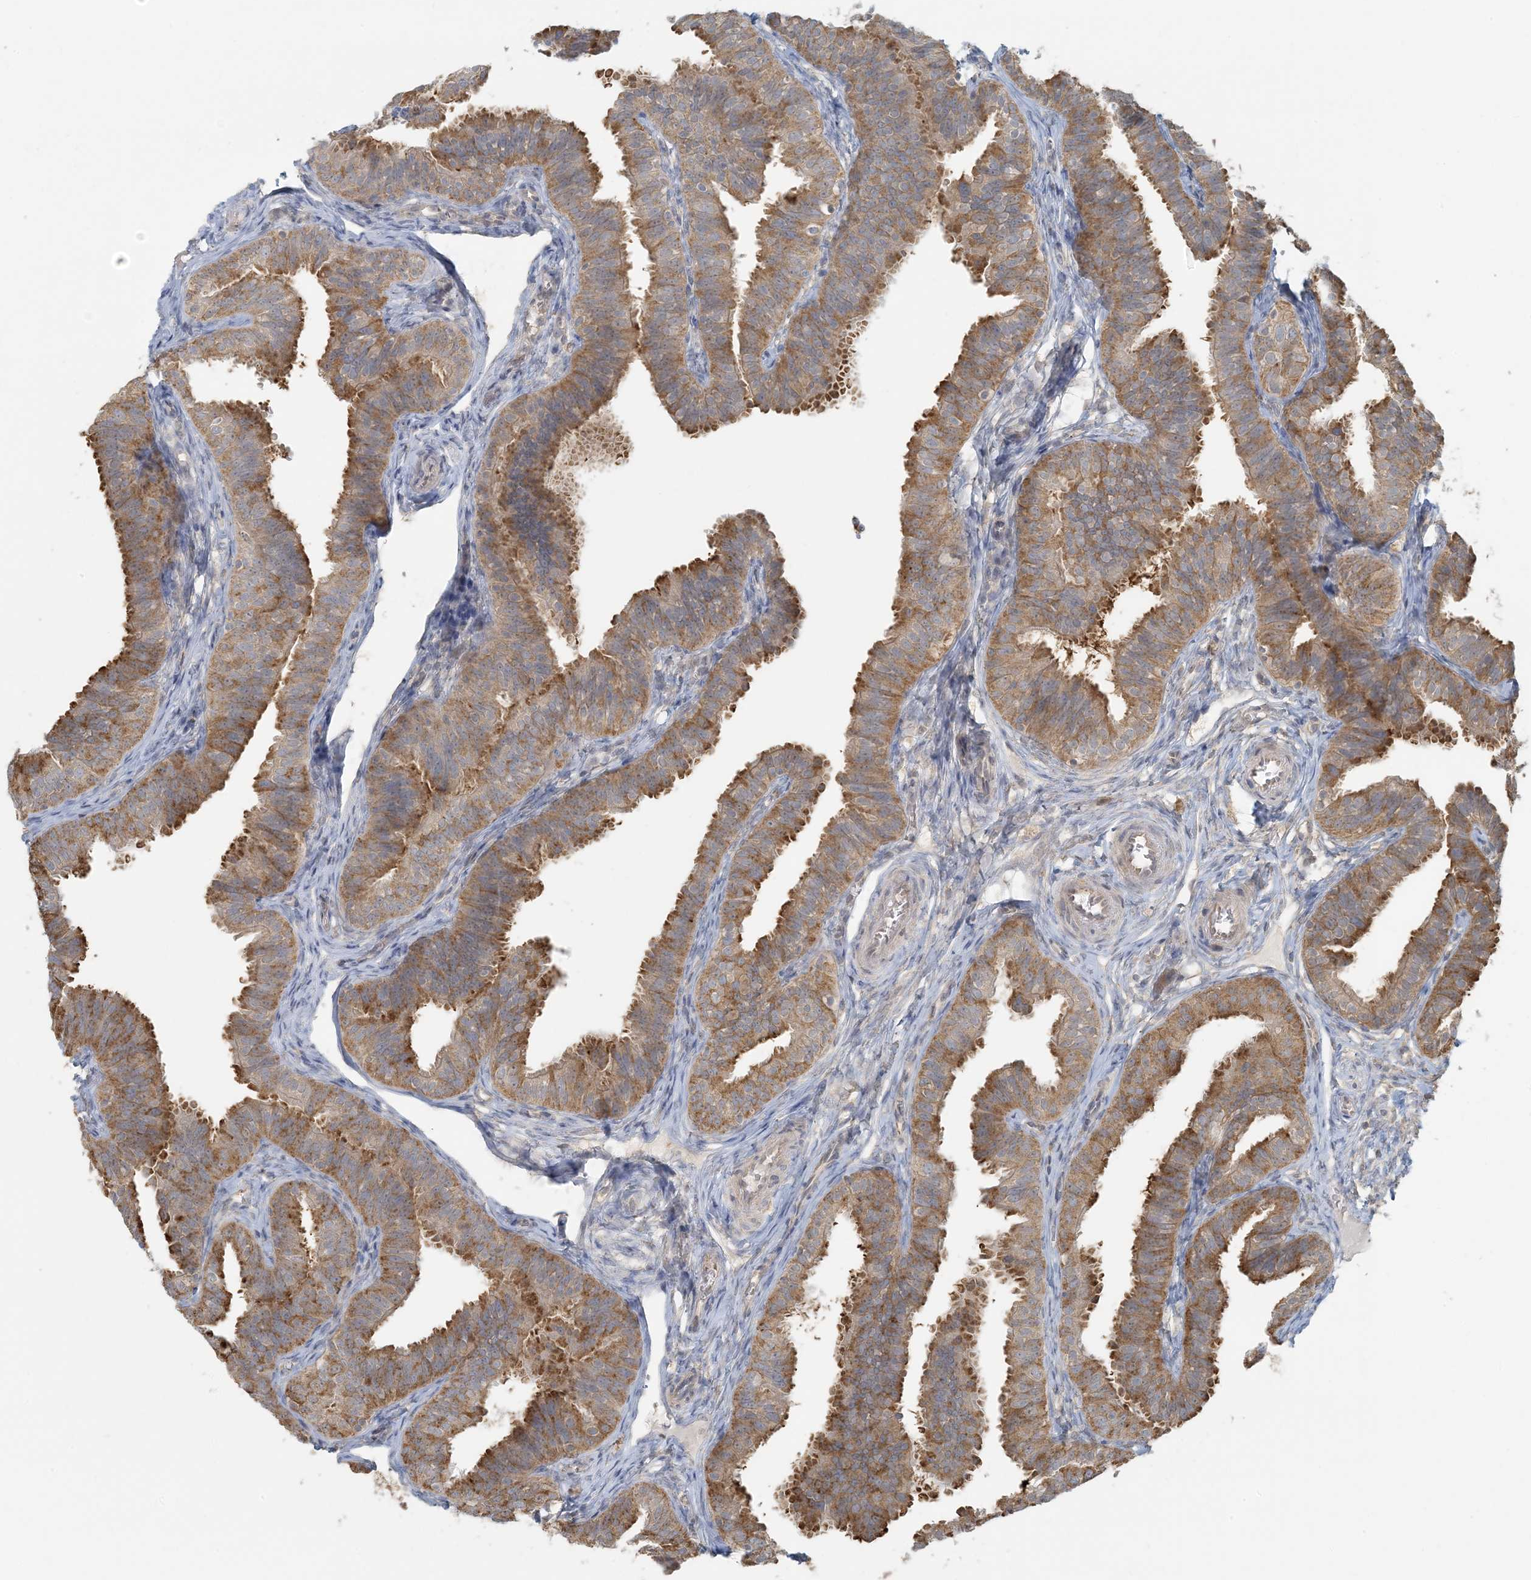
{"staining": {"intensity": "moderate", "quantity": ">75%", "location": "cytoplasmic/membranous"}, "tissue": "fallopian tube", "cell_type": "Glandular cells", "image_type": "normal", "snomed": [{"axis": "morphology", "description": "Normal tissue, NOS"}, {"axis": "topography", "description": "Fallopian tube"}], "caption": "Fallopian tube stained with immunohistochemistry shows moderate cytoplasmic/membranous expression in about >75% of glandular cells. The protein is shown in brown color, while the nuclei are stained blue.", "gene": "HACL1", "patient": {"sex": "female", "age": 35}}